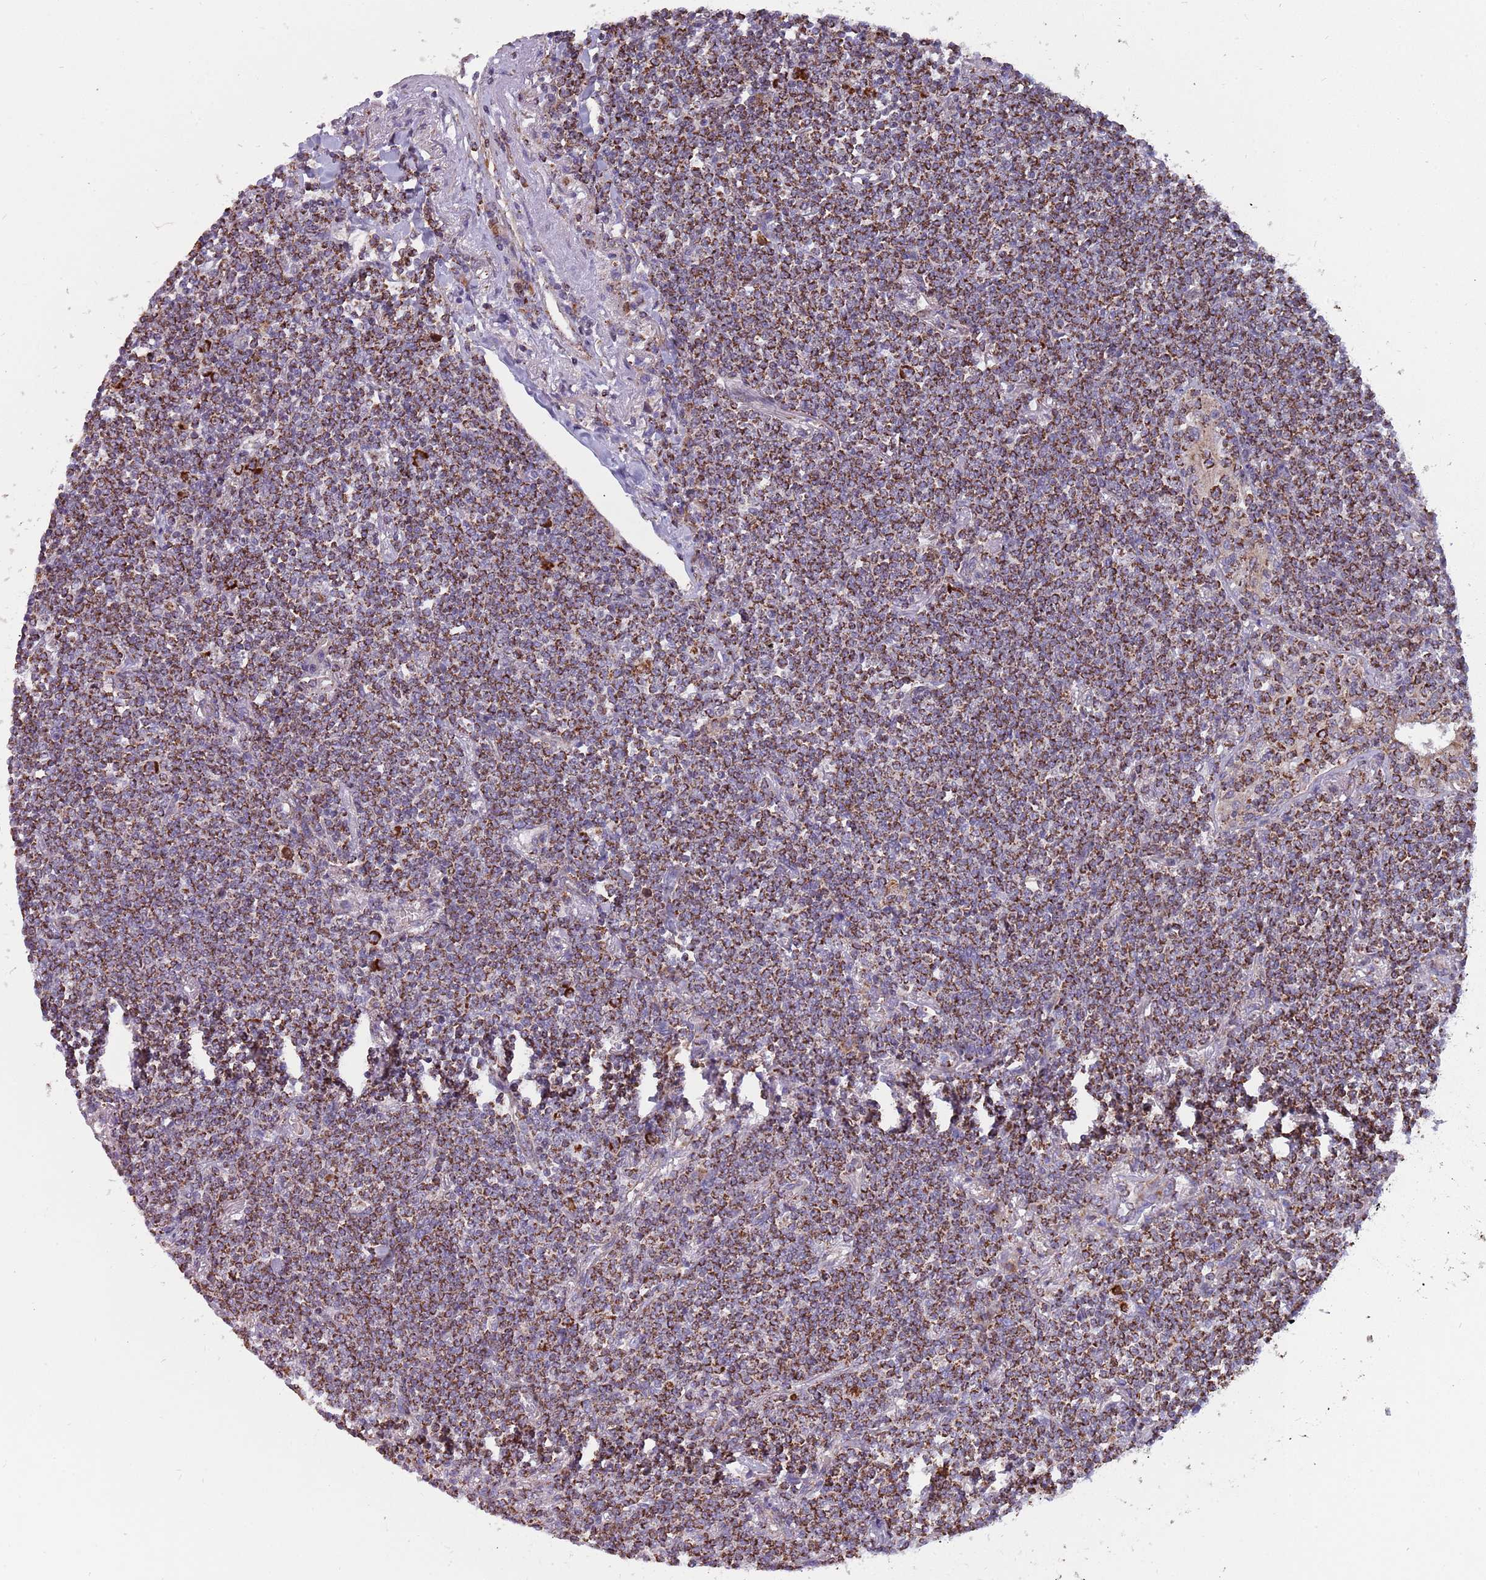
{"staining": {"intensity": "strong", "quantity": ">75%", "location": "cytoplasmic/membranous"}, "tissue": "lymphoma", "cell_type": "Tumor cells", "image_type": "cancer", "snomed": [{"axis": "morphology", "description": "Malignant lymphoma, non-Hodgkin's type, Low grade"}, {"axis": "topography", "description": "Lung"}], "caption": "Strong cytoplasmic/membranous staining for a protein is appreciated in approximately >75% of tumor cells of malignant lymphoma, non-Hodgkin's type (low-grade) using IHC.", "gene": "VPS16", "patient": {"sex": "female", "age": 71}}